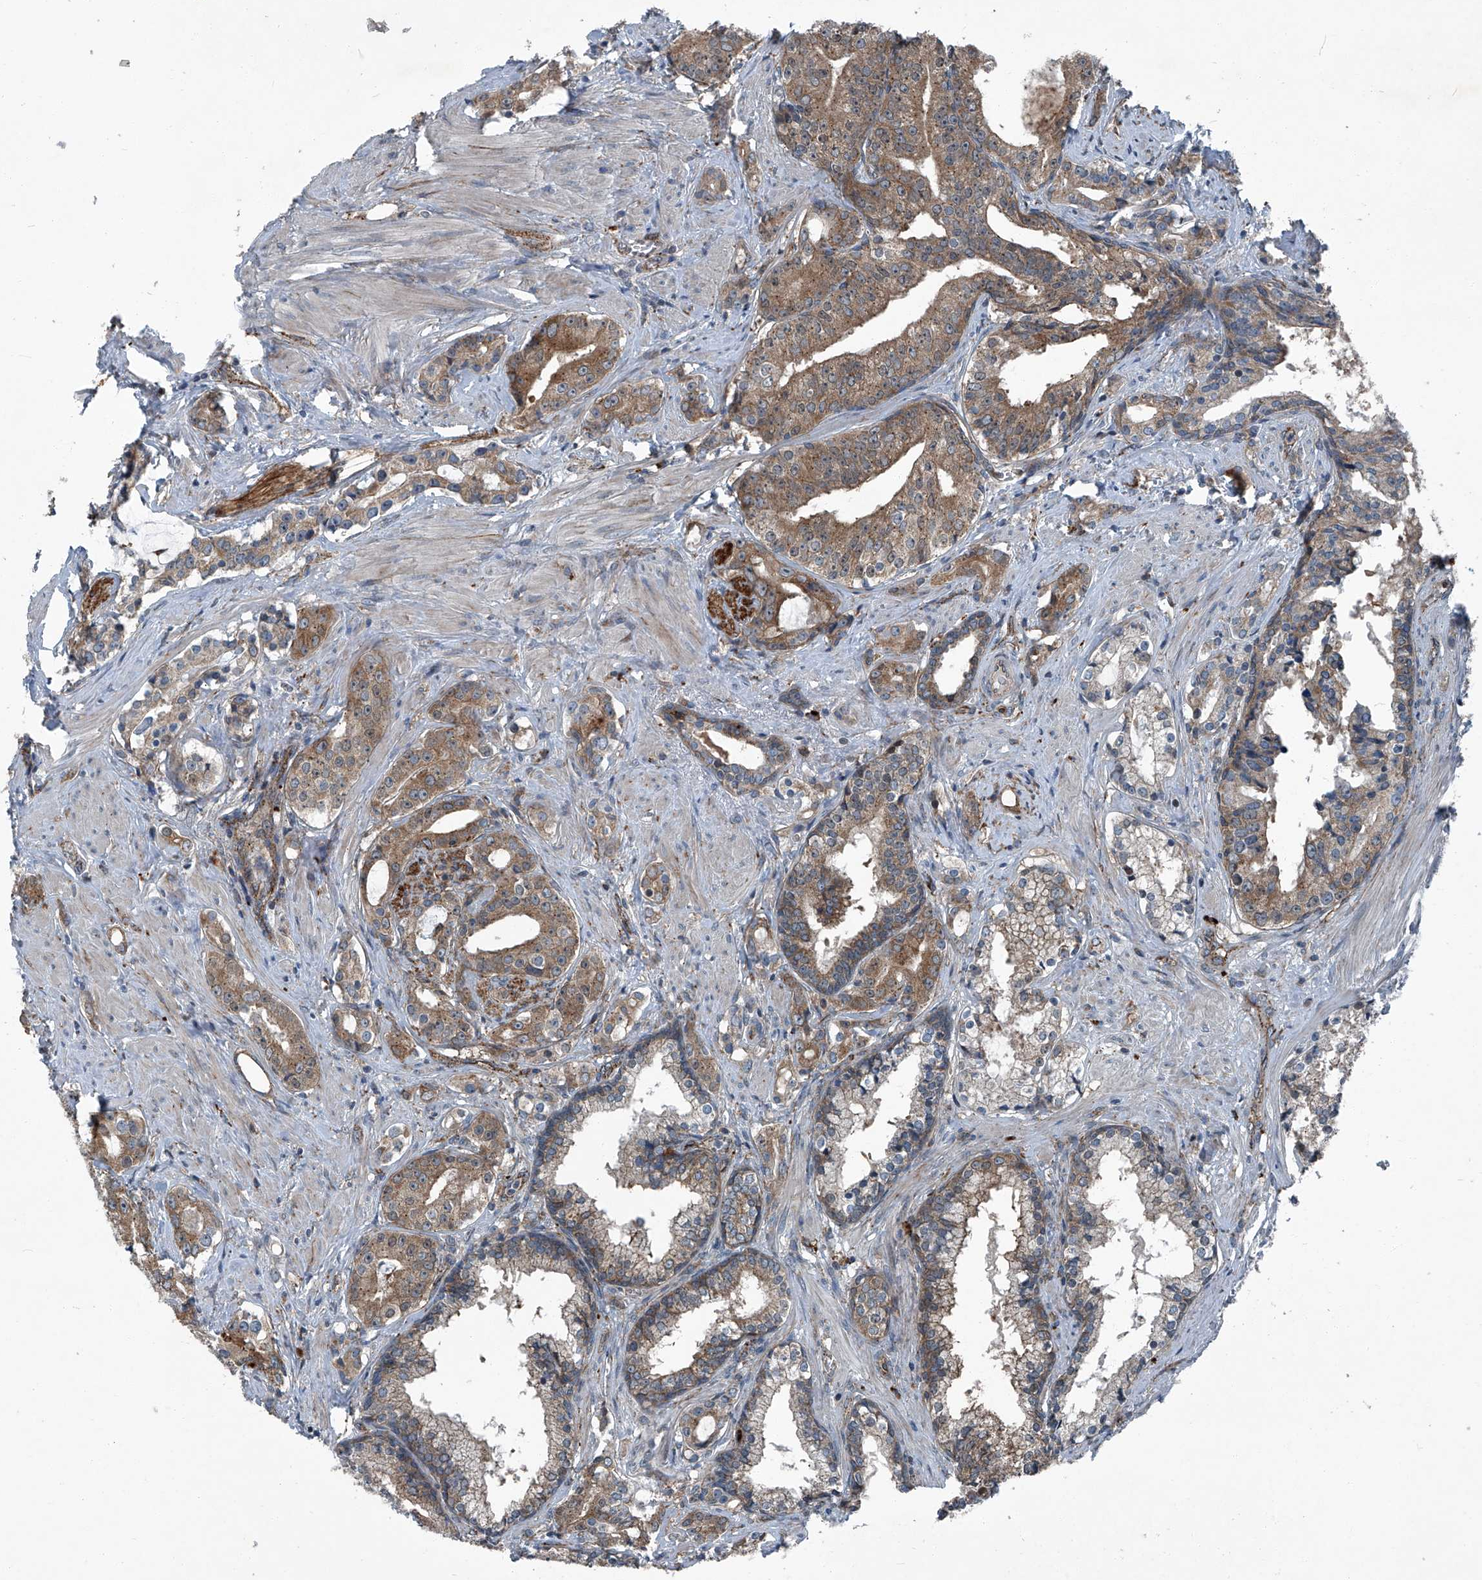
{"staining": {"intensity": "moderate", "quantity": ">75%", "location": "cytoplasmic/membranous"}, "tissue": "prostate cancer", "cell_type": "Tumor cells", "image_type": "cancer", "snomed": [{"axis": "morphology", "description": "Adenocarcinoma, High grade"}, {"axis": "topography", "description": "Prostate"}], "caption": "Immunohistochemistry (IHC) of human high-grade adenocarcinoma (prostate) displays medium levels of moderate cytoplasmic/membranous positivity in about >75% of tumor cells. (DAB = brown stain, brightfield microscopy at high magnification).", "gene": "SENP2", "patient": {"sex": "male", "age": 58}}